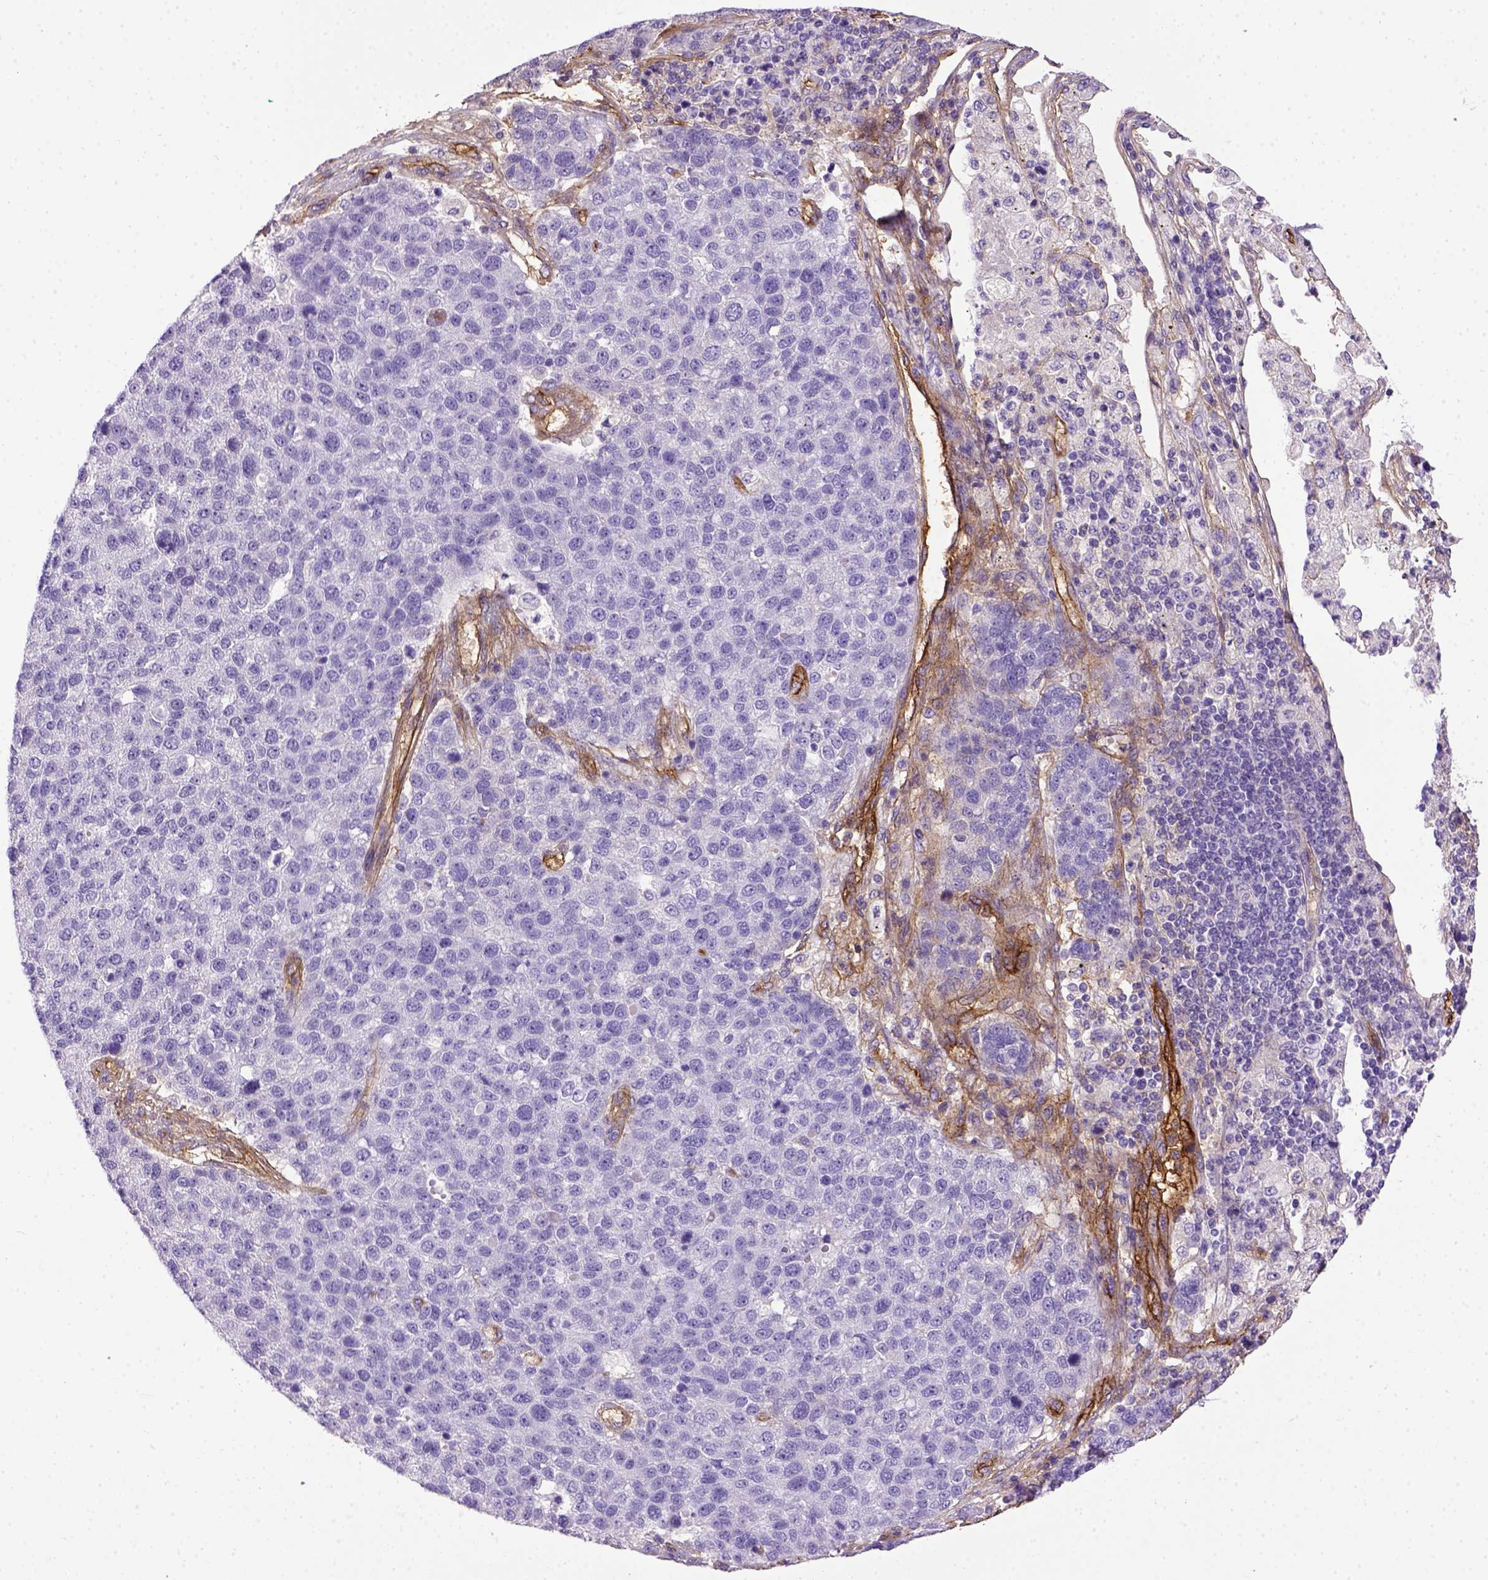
{"staining": {"intensity": "negative", "quantity": "none", "location": "none"}, "tissue": "pancreatic cancer", "cell_type": "Tumor cells", "image_type": "cancer", "snomed": [{"axis": "morphology", "description": "Adenocarcinoma, NOS"}, {"axis": "topography", "description": "Pancreas"}], "caption": "This is an immunohistochemistry (IHC) micrograph of adenocarcinoma (pancreatic). There is no staining in tumor cells.", "gene": "ENG", "patient": {"sex": "female", "age": 61}}